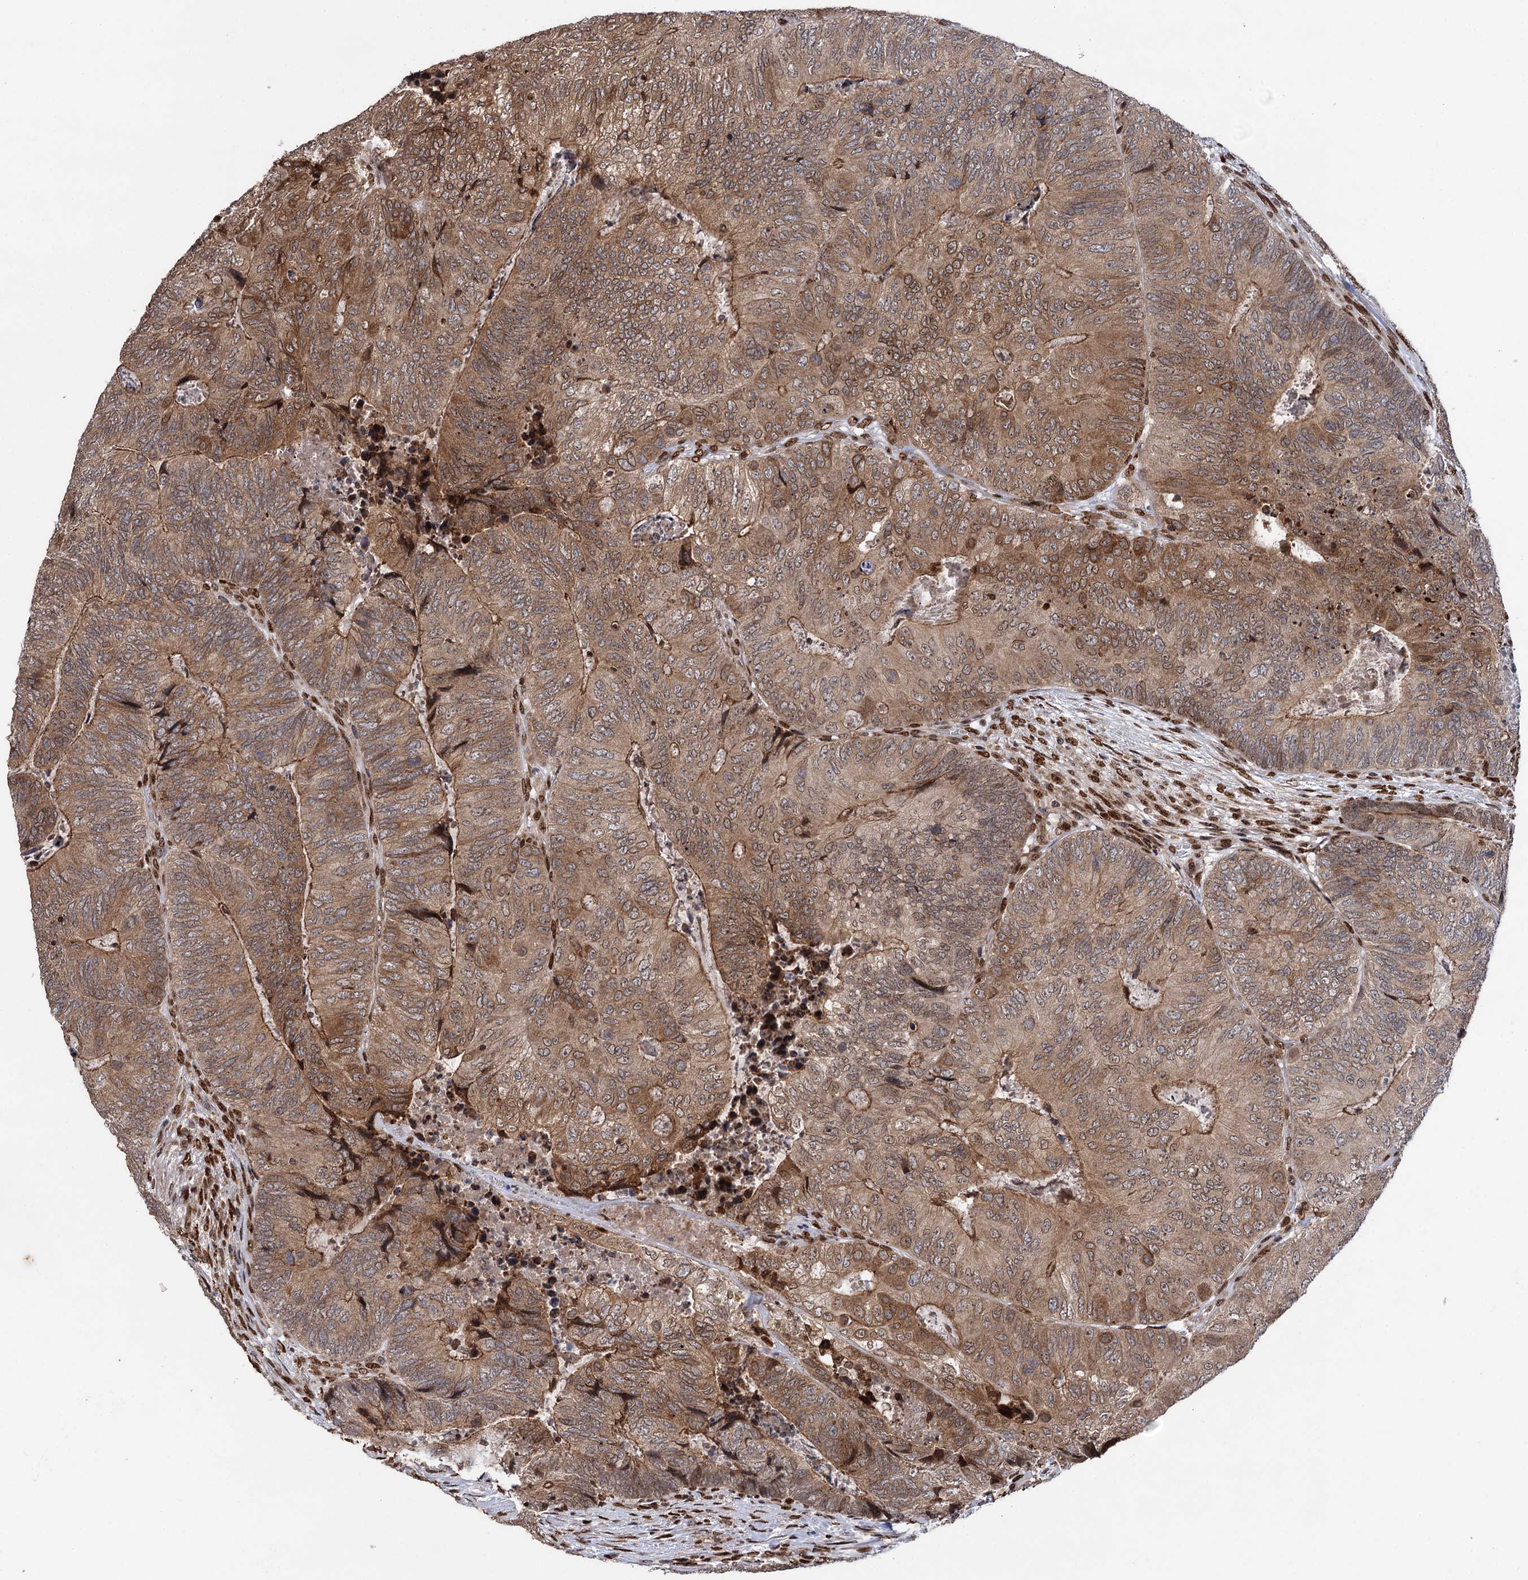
{"staining": {"intensity": "moderate", "quantity": ">75%", "location": "cytoplasmic/membranous"}, "tissue": "colorectal cancer", "cell_type": "Tumor cells", "image_type": "cancer", "snomed": [{"axis": "morphology", "description": "Adenocarcinoma, NOS"}, {"axis": "topography", "description": "Colon"}], "caption": "A histopathology image showing moderate cytoplasmic/membranous positivity in about >75% of tumor cells in colorectal cancer, as visualized by brown immunohistochemical staining.", "gene": "MESD", "patient": {"sex": "female", "age": 67}}